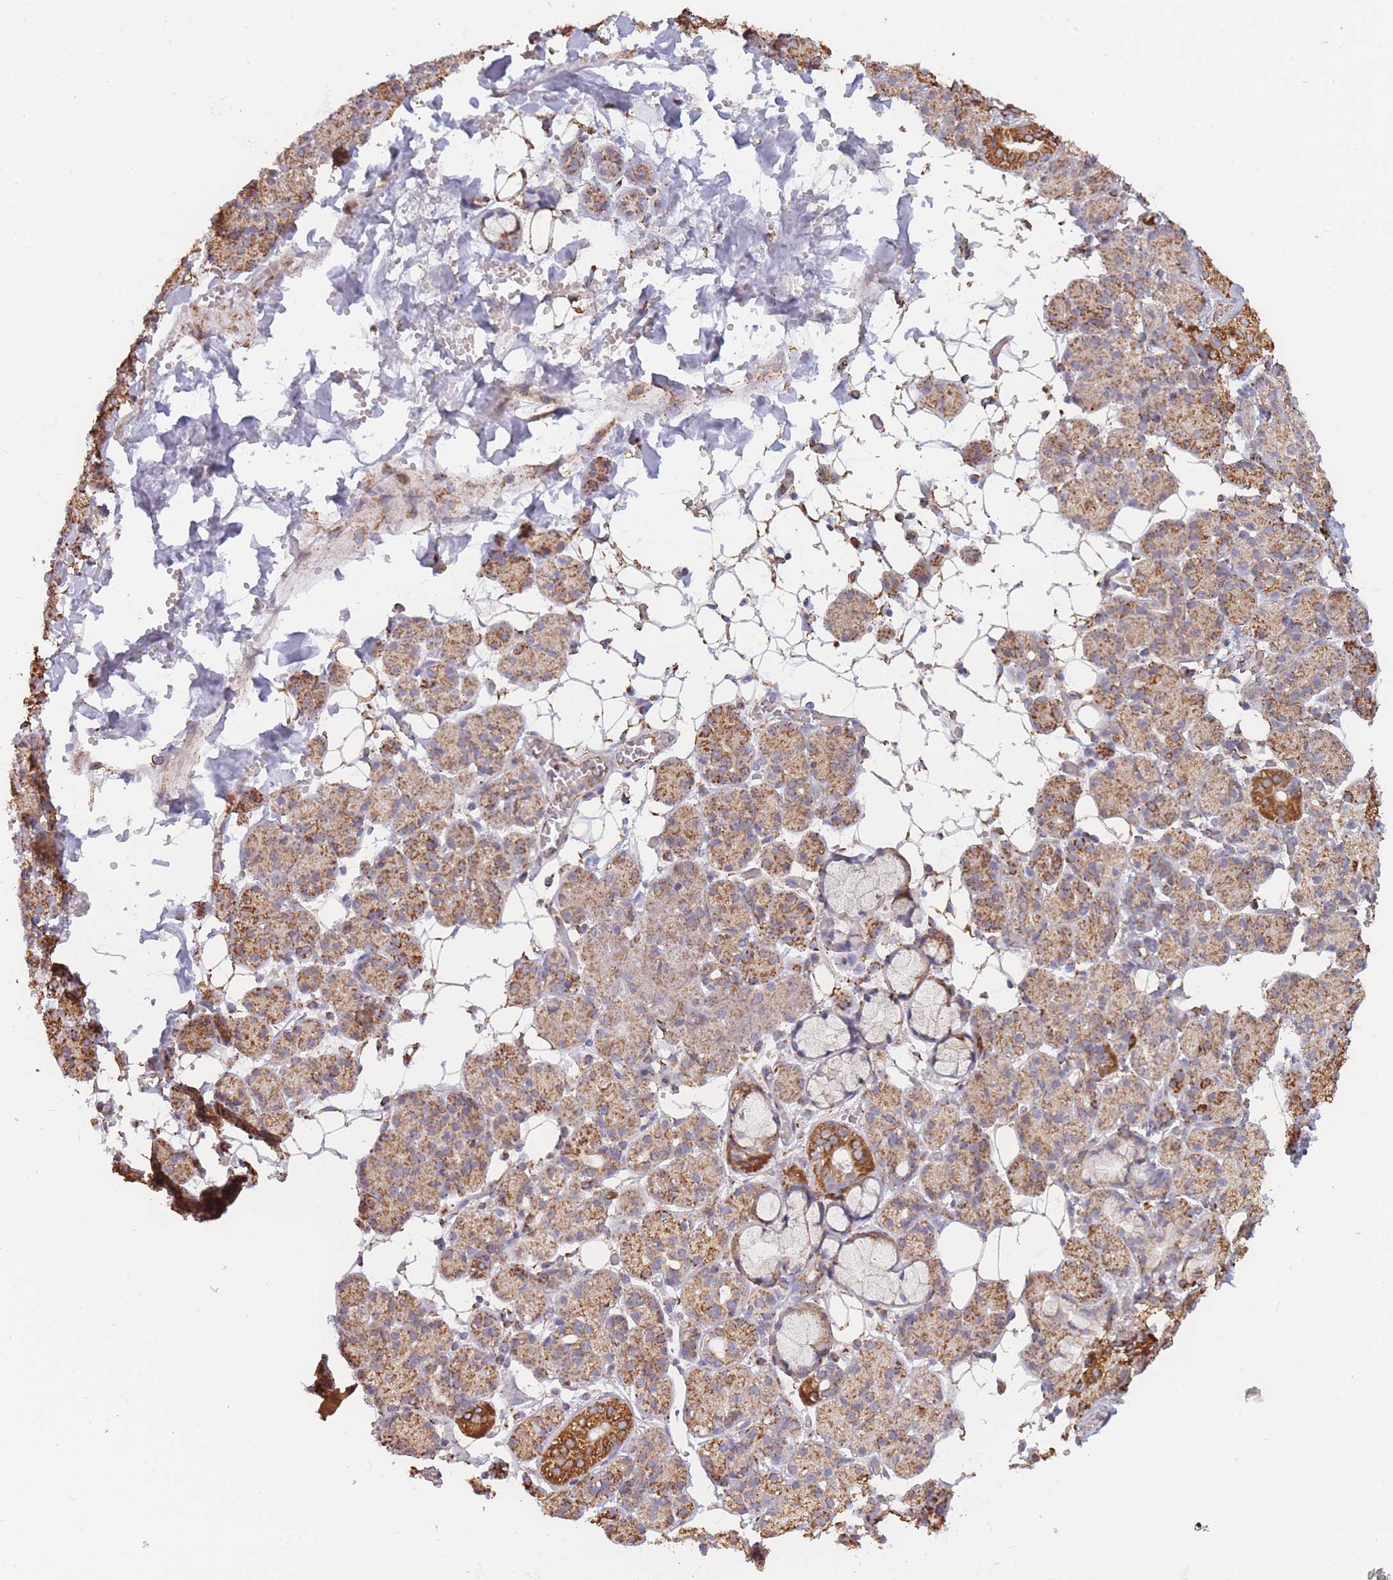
{"staining": {"intensity": "strong", "quantity": "25%-75%", "location": "cytoplasmic/membranous"}, "tissue": "salivary gland", "cell_type": "Glandular cells", "image_type": "normal", "snomed": [{"axis": "morphology", "description": "Normal tissue, NOS"}, {"axis": "topography", "description": "Salivary gland"}], "caption": "Immunohistochemical staining of benign human salivary gland displays 25%-75% levels of strong cytoplasmic/membranous protein expression in about 25%-75% of glandular cells.", "gene": "MRPL17", "patient": {"sex": "male", "age": 63}}